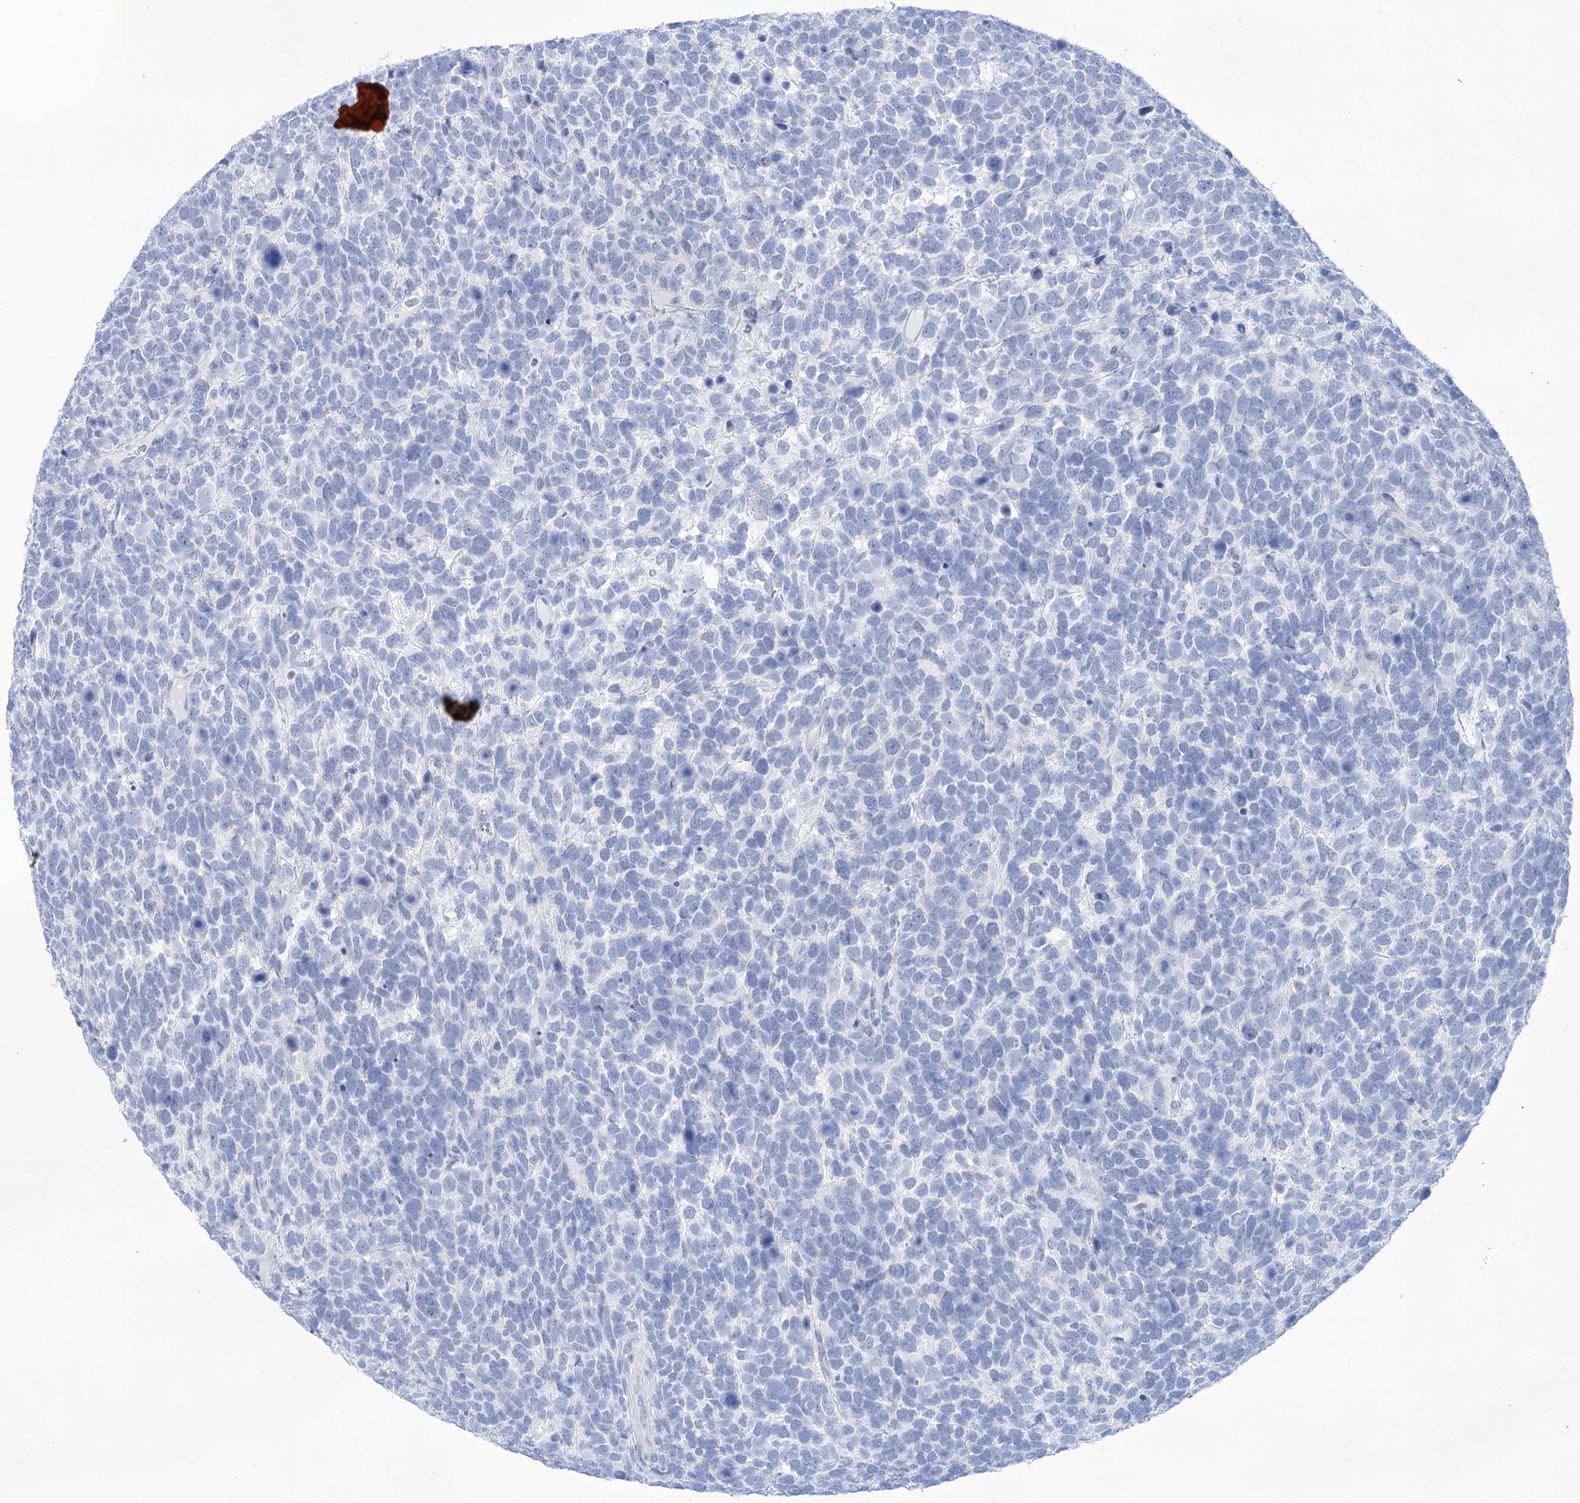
{"staining": {"intensity": "negative", "quantity": "none", "location": "none"}, "tissue": "urothelial cancer", "cell_type": "Tumor cells", "image_type": "cancer", "snomed": [{"axis": "morphology", "description": "Urothelial carcinoma, High grade"}, {"axis": "topography", "description": "Urinary bladder"}], "caption": "Urothelial cancer was stained to show a protein in brown. There is no significant expression in tumor cells. (Brightfield microscopy of DAB immunohistochemistry at high magnification).", "gene": "LALBA", "patient": {"sex": "female", "age": 82}}